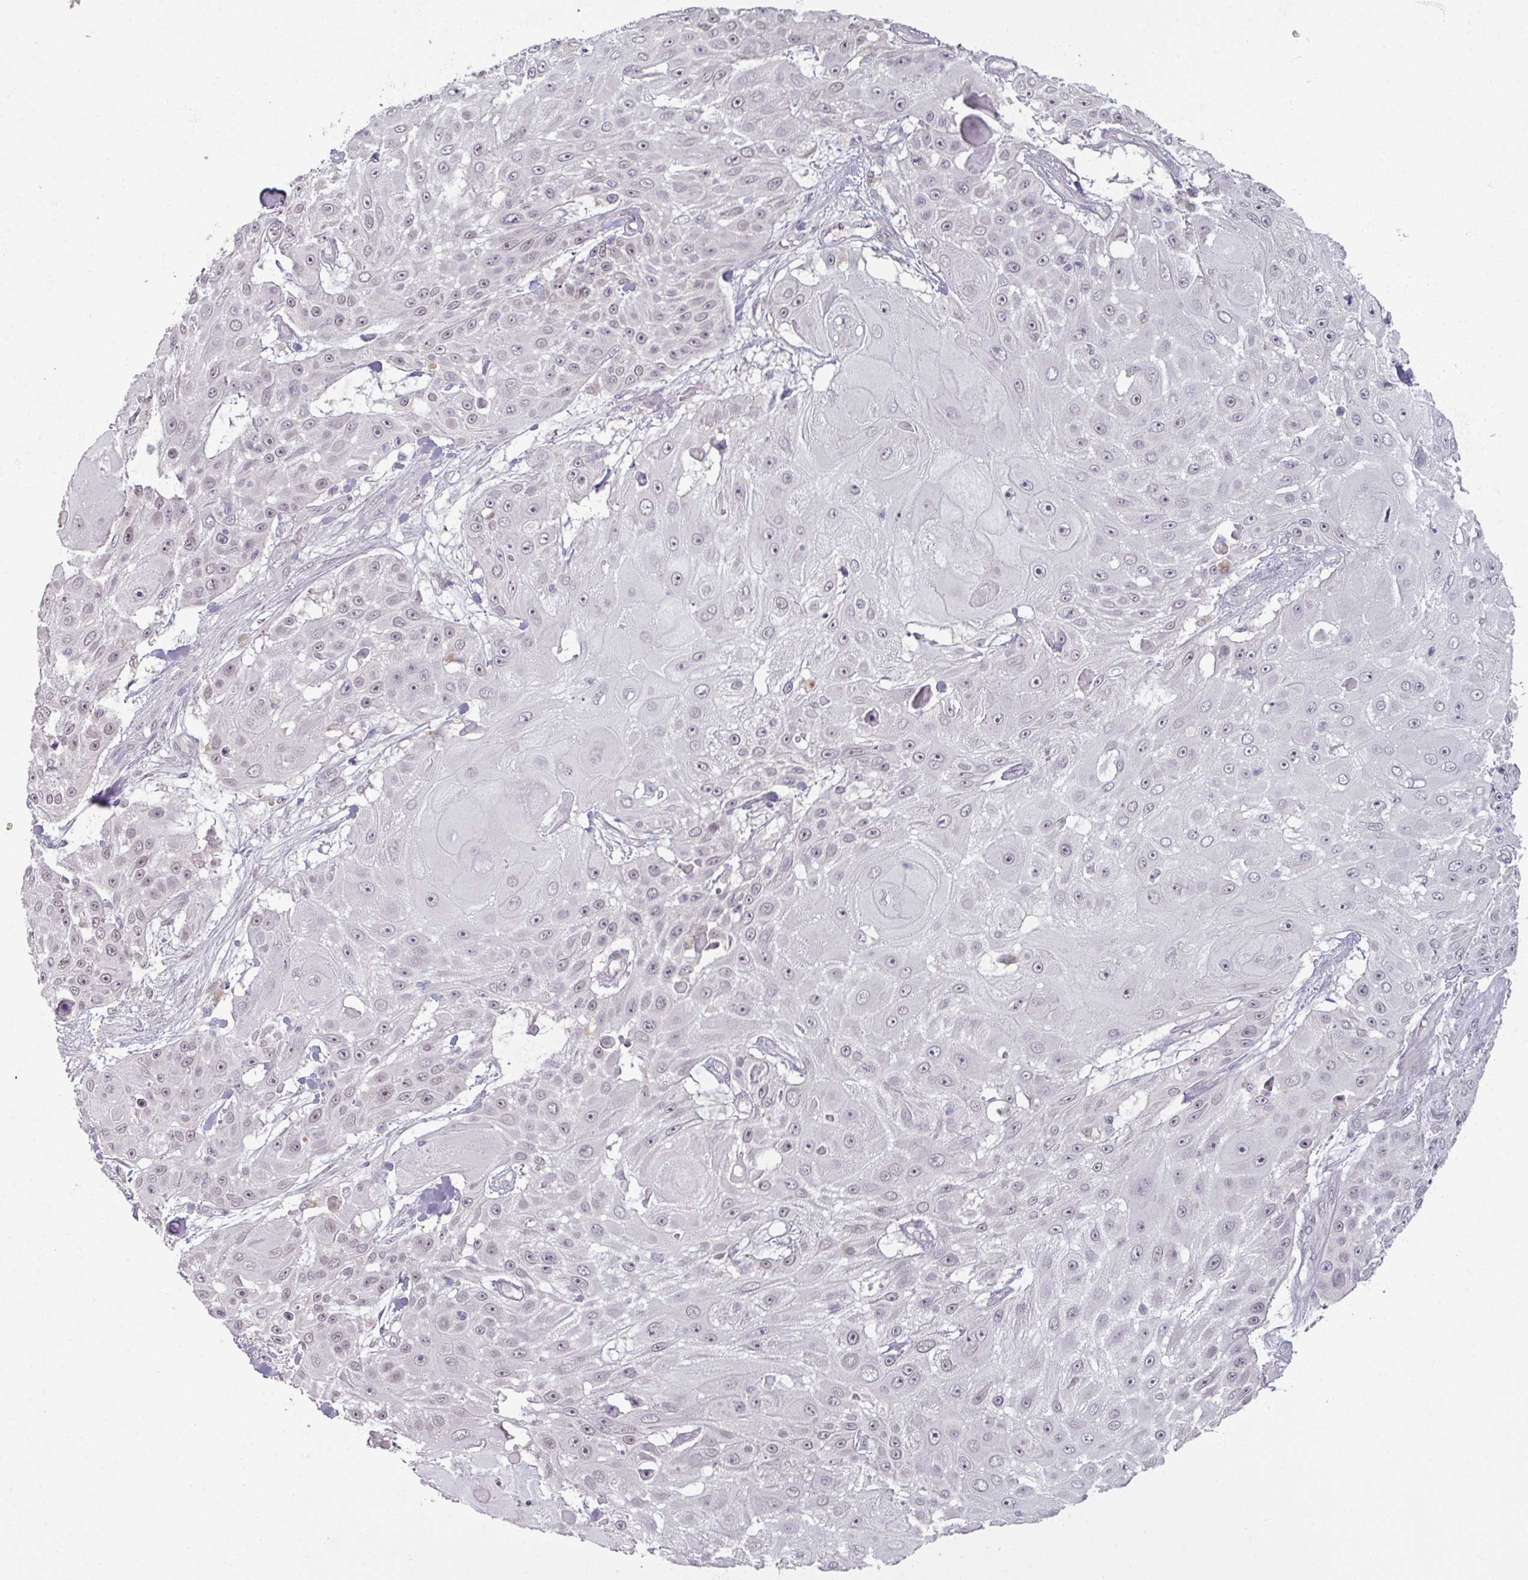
{"staining": {"intensity": "weak", "quantity": "25%-75%", "location": "nuclear"}, "tissue": "skin cancer", "cell_type": "Tumor cells", "image_type": "cancer", "snomed": [{"axis": "morphology", "description": "Squamous cell carcinoma, NOS"}, {"axis": "topography", "description": "Skin"}], "caption": "This photomicrograph displays skin squamous cell carcinoma stained with immunohistochemistry (IHC) to label a protein in brown. The nuclear of tumor cells show weak positivity for the protein. Nuclei are counter-stained blue.", "gene": "UVSSA", "patient": {"sex": "female", "age": 86}}